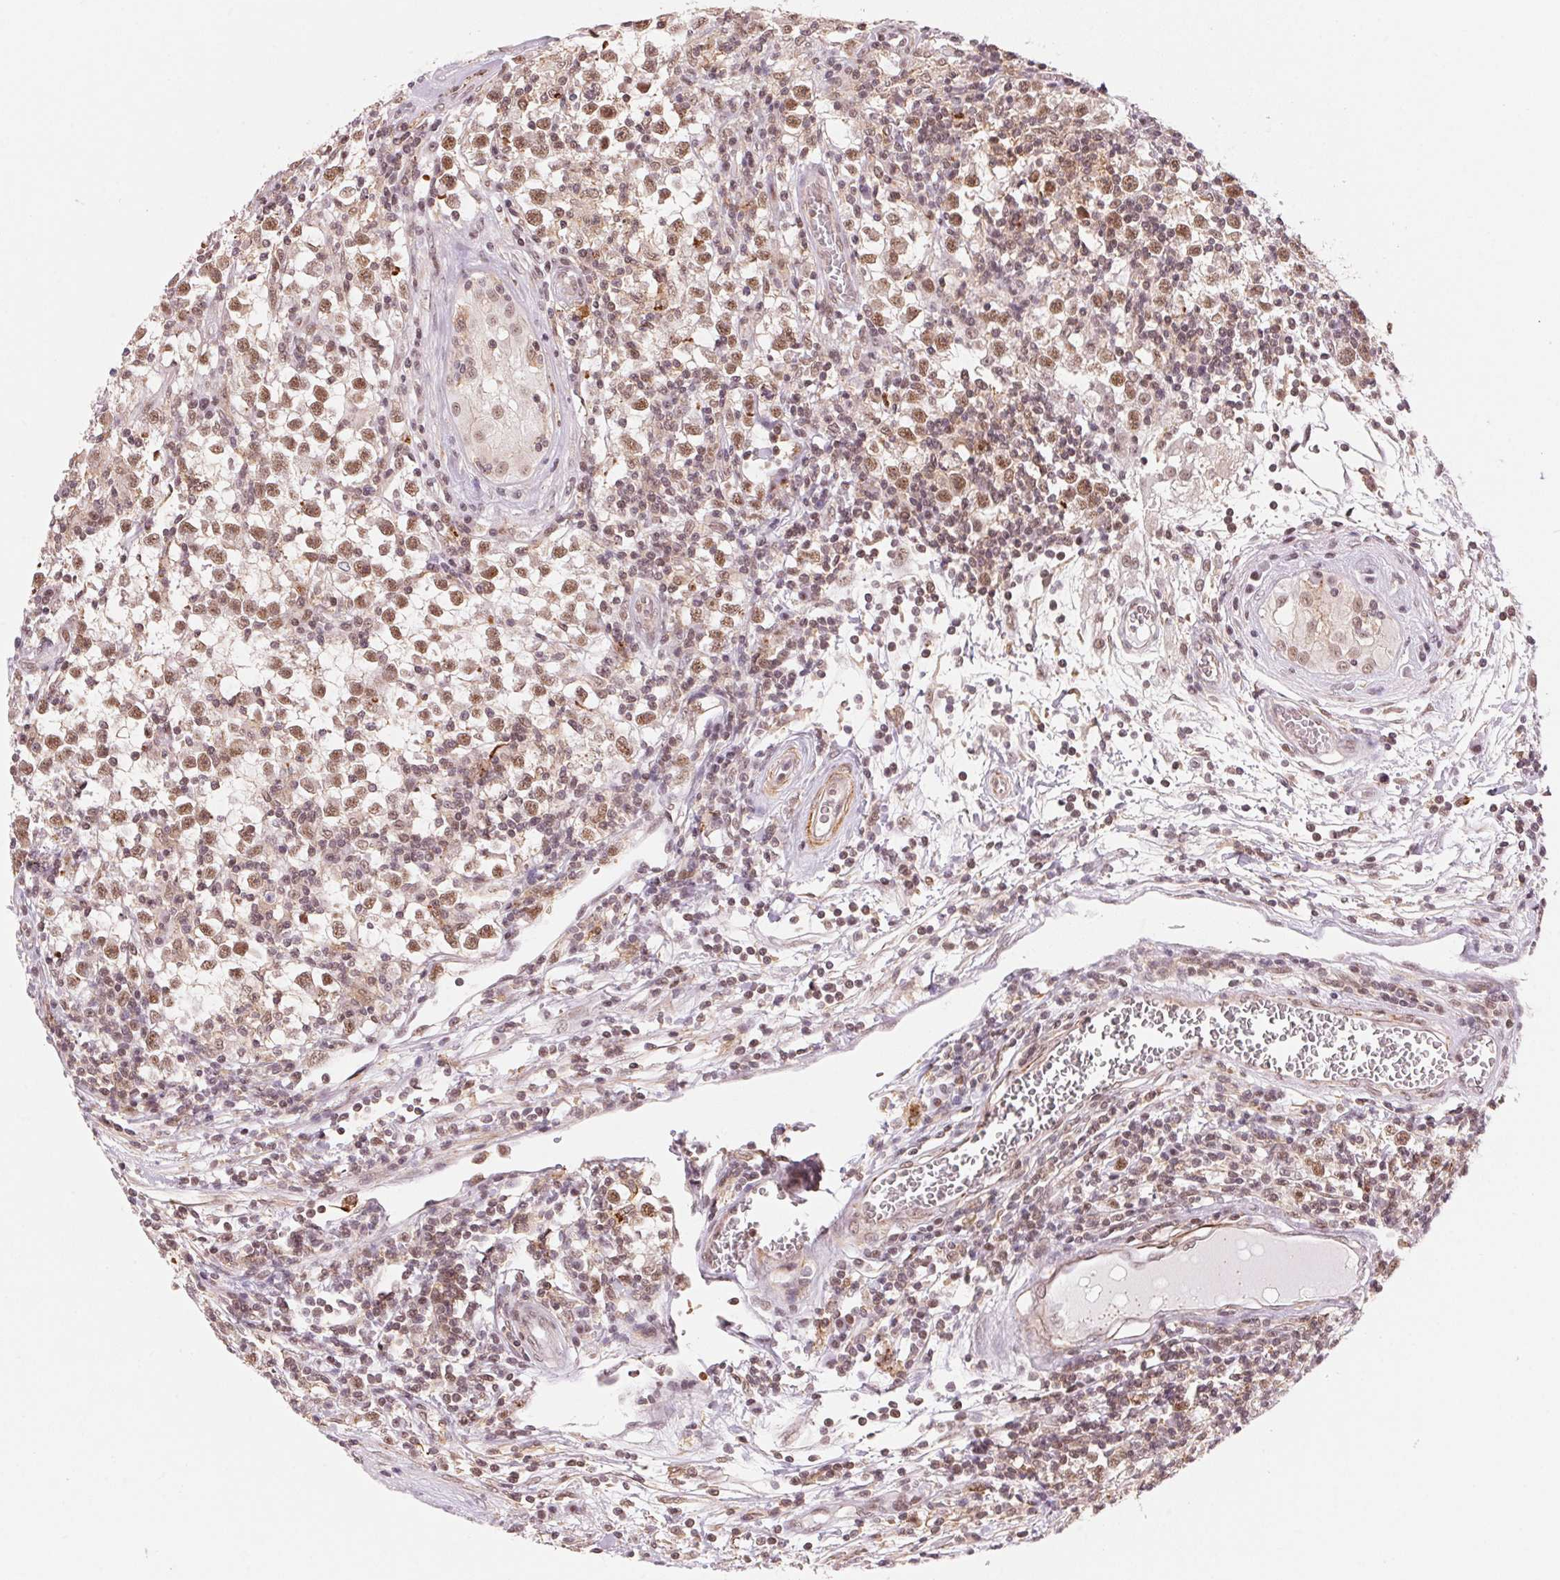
{"staining": {"intensity": "moderate", "quantity": ">75%", "location": "nuclear"}, "tissue": "testis cancer", "cell_type": "Tumor cells", "image_type": "cancer", "snomed": [{"axis": "morphology", "description": "Seminoma, NOS"}, {"axis": "topography", "description": "Testis"}], "caption": "Tumor cells demonstrate medium levels of moderate nuclear positivity in approximately >75% of cells in human testis cancer. (DAB = brown stain, brightfield microscopy at high magnification).", "gene": "HNRNPDL", "patient": {"sex": "male", "age": 31}}